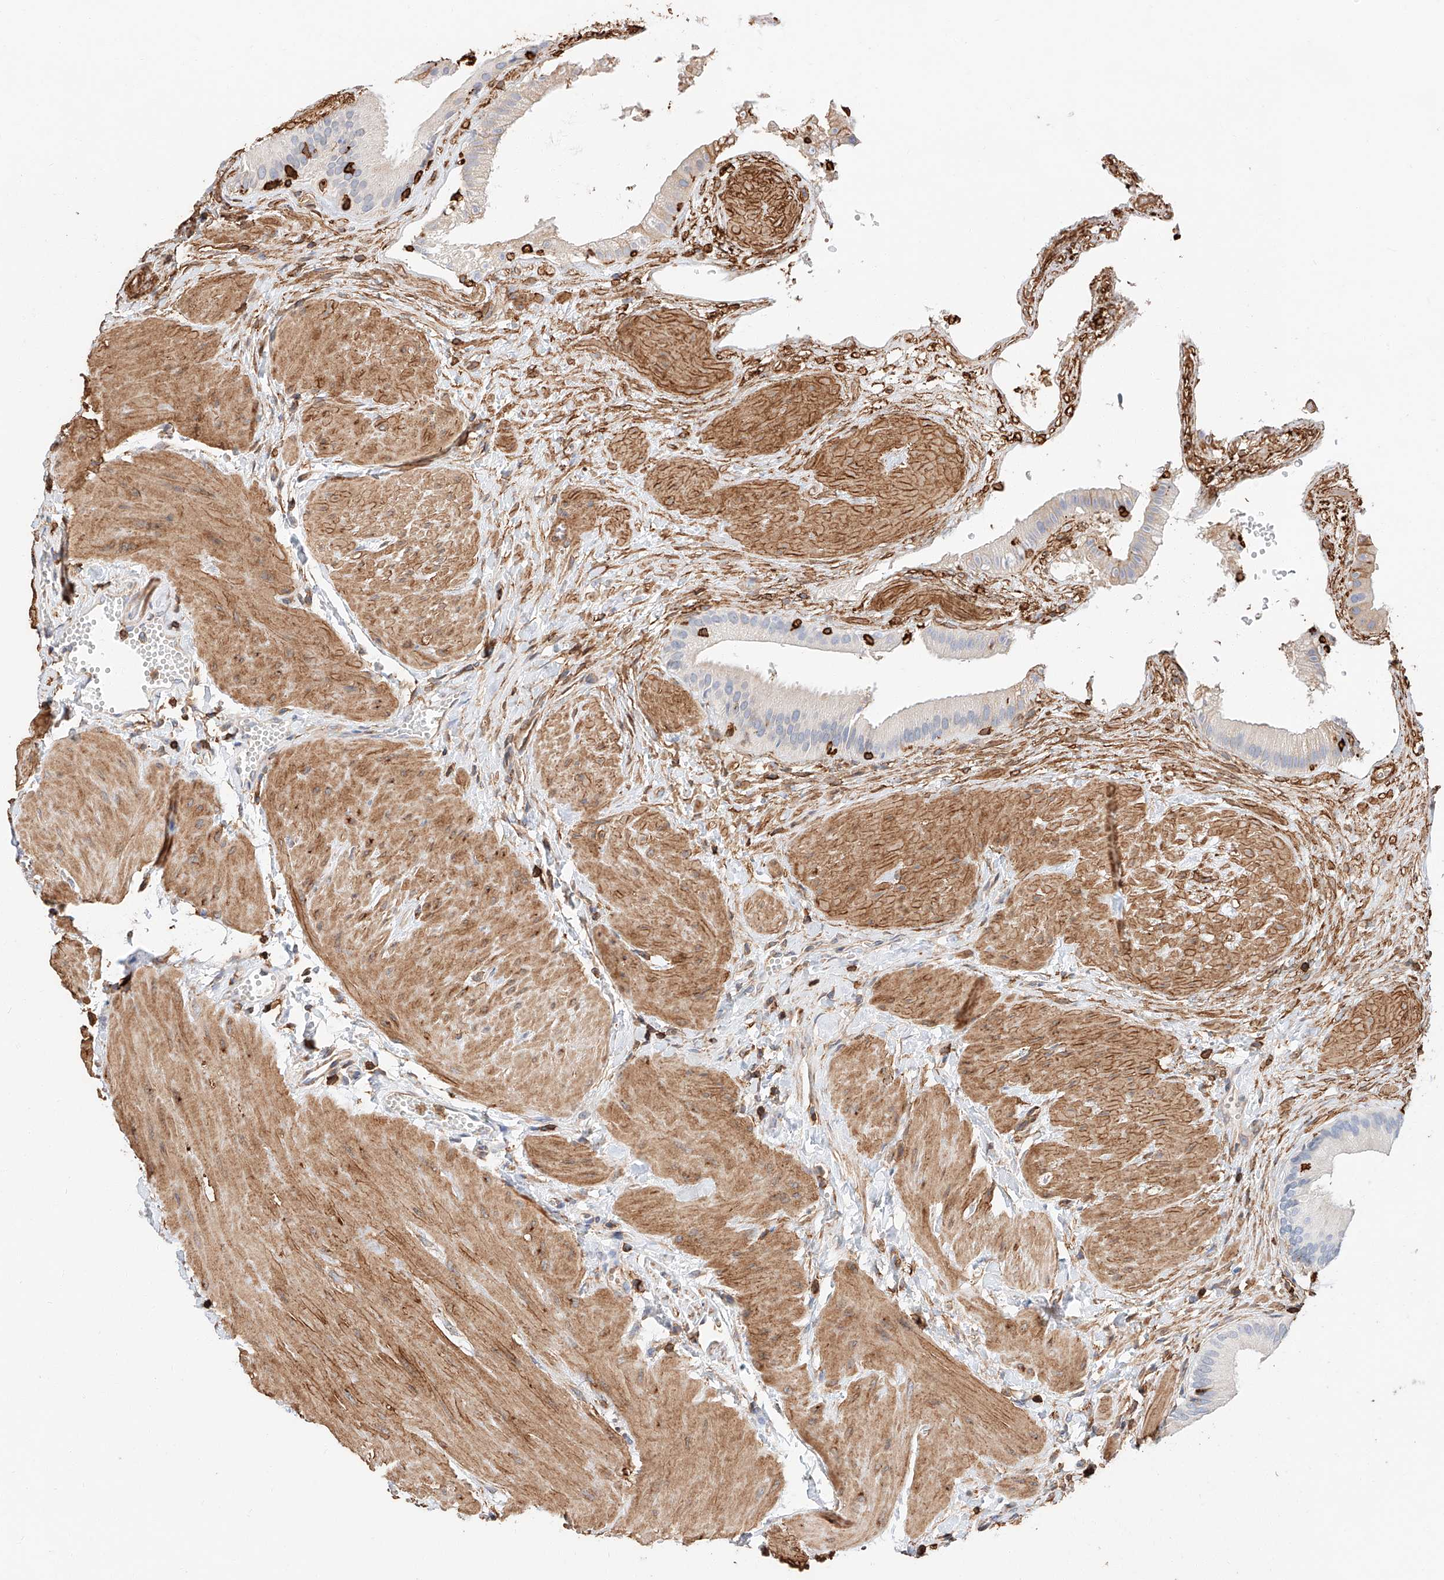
{"staining": {"intensity": "negative", "quantity": "none", "location": "none"}, "tissue": "gallbladder", "cell_type": "Glandular cells", "image_type": "normal", "snomed": [{"axis": "morphology", "description": "Normal tissue, NOS"}, {"axis": "topography", "description": "Gallbladder"}], "caption": "A high-resolution histopathology image shows immunohistochemistry staining of unremarkable gallbladder, which shows no significant expression in glandular cells.", "gene": "WFS1", "patient": {"sex": "male", "age": 55}}